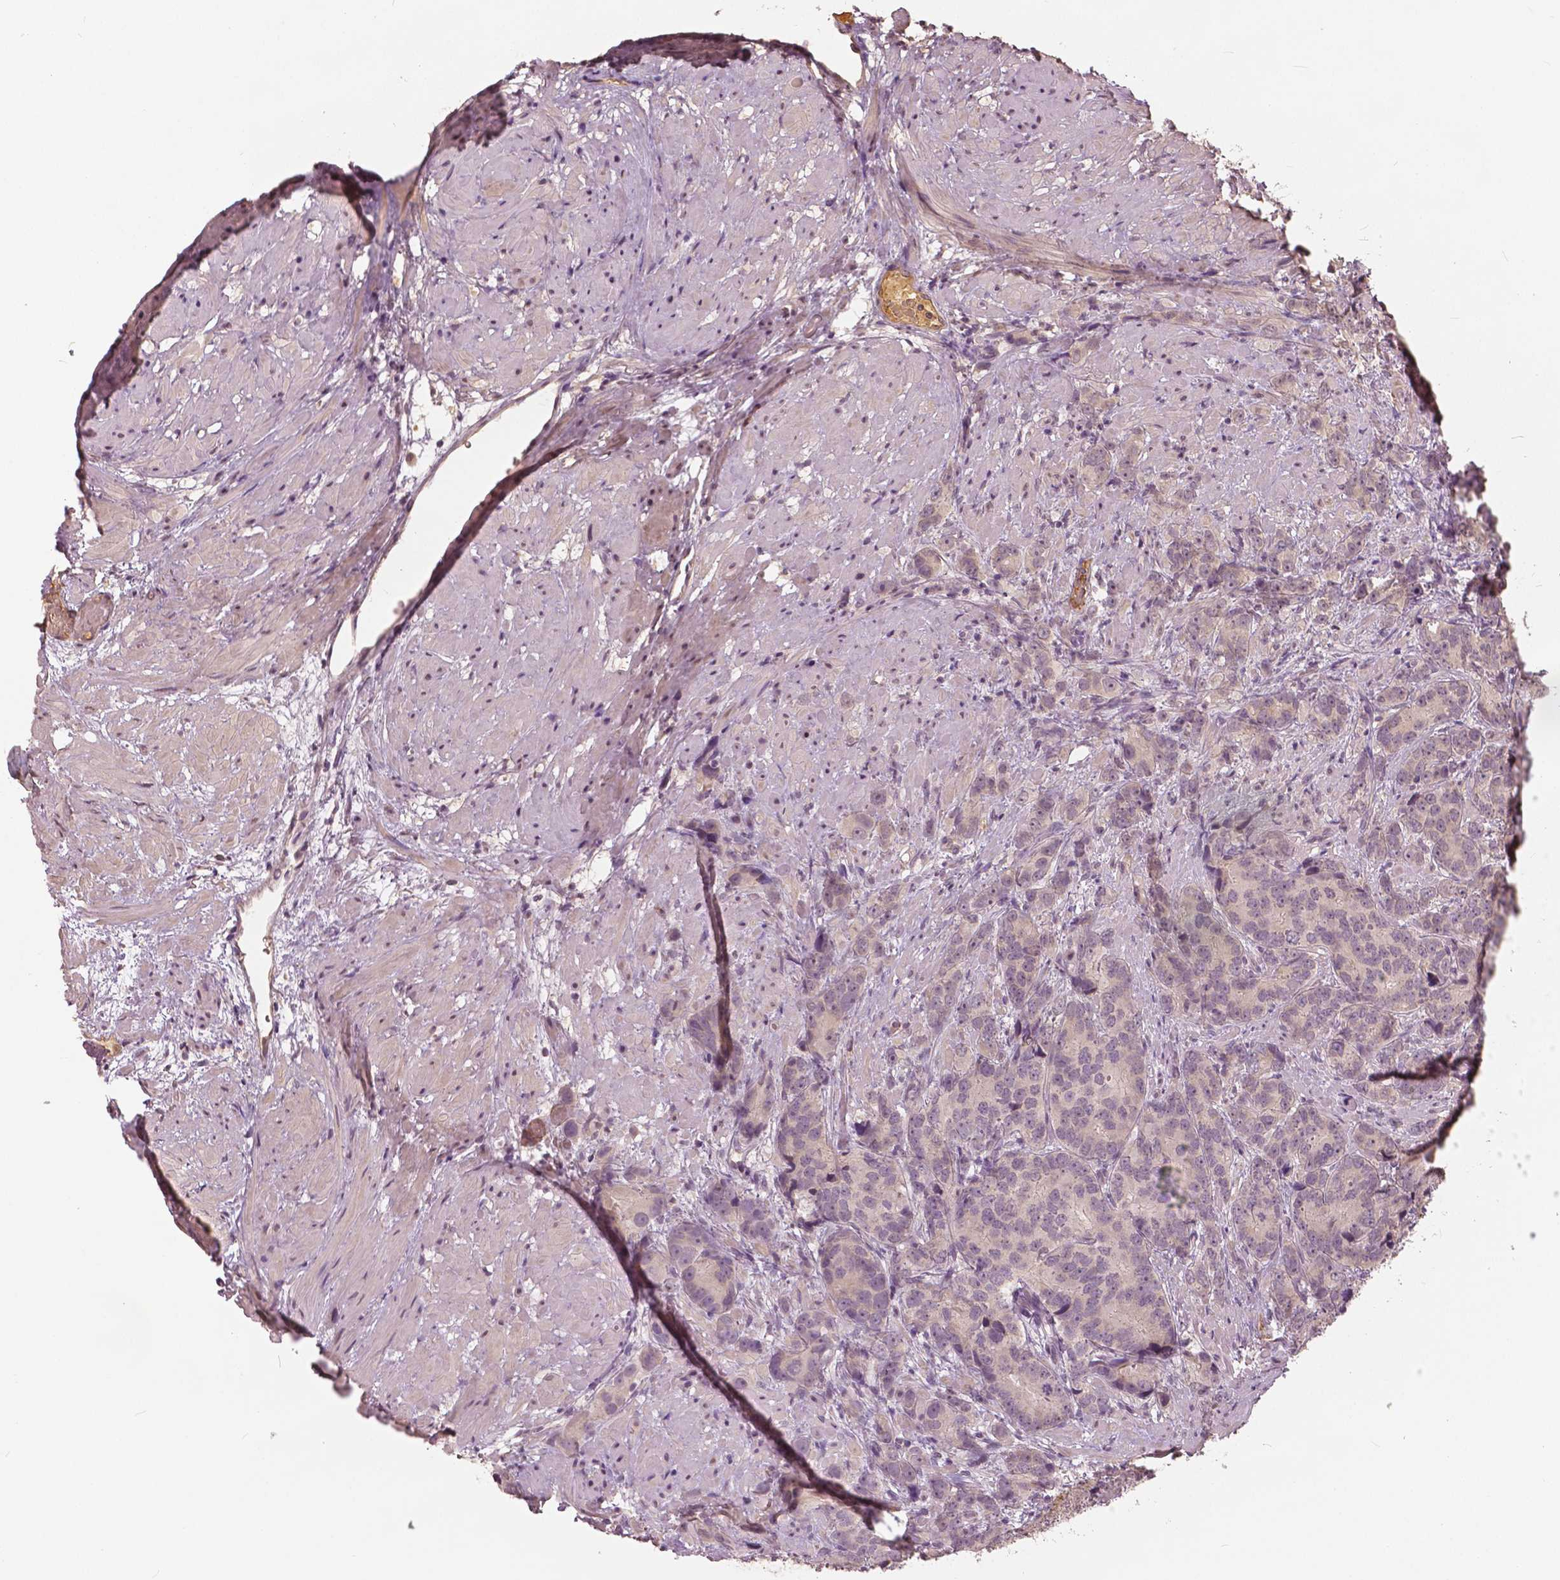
{"staining": {"intensity": "weak", "quantity": "<25%", "location": "nuclear"}, "tissue": "prostate cancer", "cell_type": "Tumor cells", "image_type": "cancer", "snomed": [{"axis": "morphology", "description": "Adenocarcinoma, High grade"}, {"axis": "topography", "description": "Prostate"}], "caption": "Immunohistochemistry photomicrograph of neoplastic tissue: human prostate adenocarcinoma (high-grade) stained with DAB (3,3'-diaminobenzidine) exhibits no significant protein staining in tumor cells.", "gene": "ANGPTL4", "patient": {"sex": "male", "age": 90}}